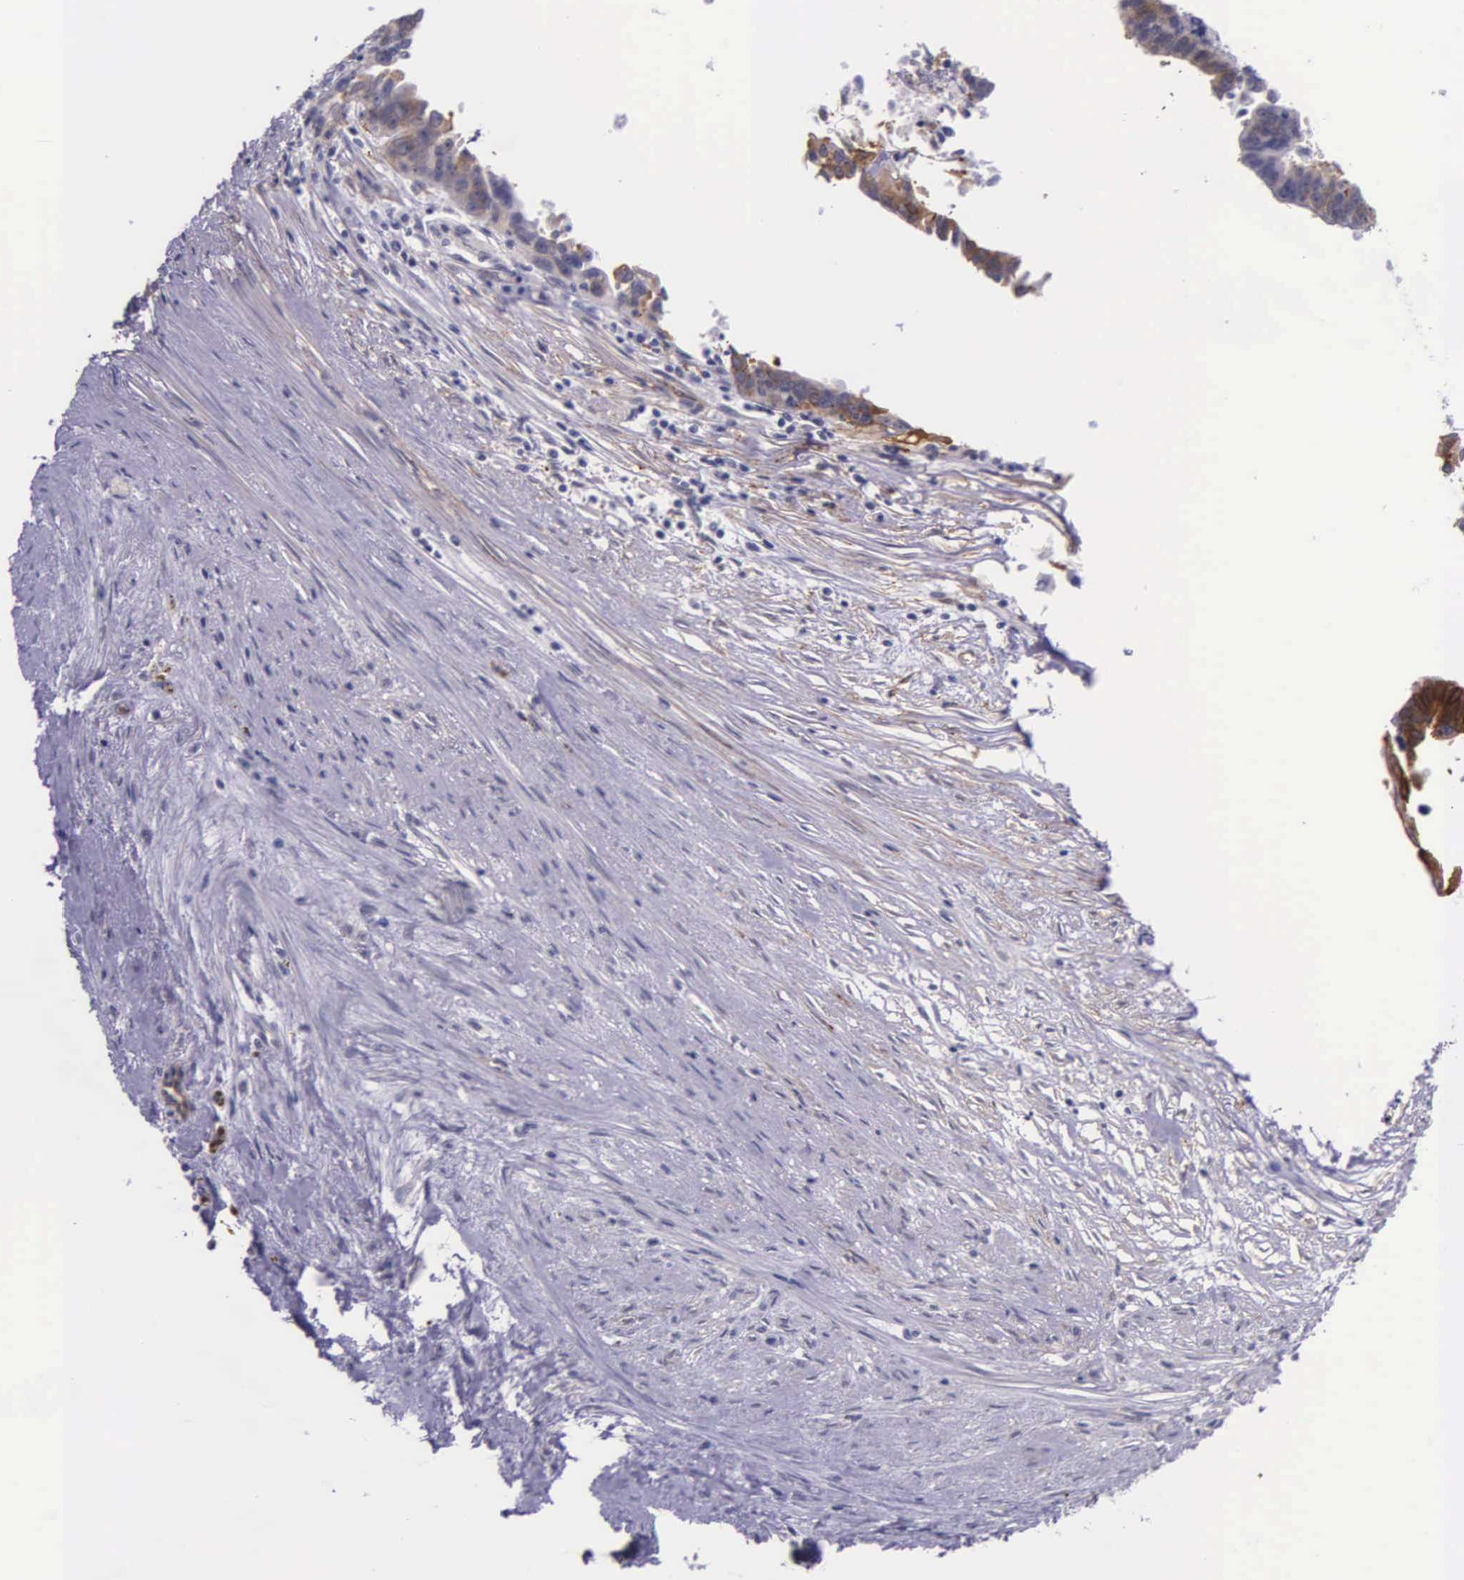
{"staining": {"intensity": "weak", "quantity": "25%-75%", "location": "cytoplasmic/membranous"}, "tissue": "ovarian cancer", "cell_type": "Tumor cells", "image_type": "cancer", "snomed": [{"axis": "morphology", "description": "Carcinoma, endometroid"}, {"axis": "morphology", "description": "Cystadenocarcinoma, serous, NOS"}, {"axis": "topography", "description": "Ovary"}], "caption": "Protein expression analysis of human ovarian cancer (endometroid carcinoma) reveals weak cytoplasmic/membranous positivity in about 25%-75% of tumor cells.", "gene": "AHNAK2", "patient": {"sex": "female", "age": 45}}